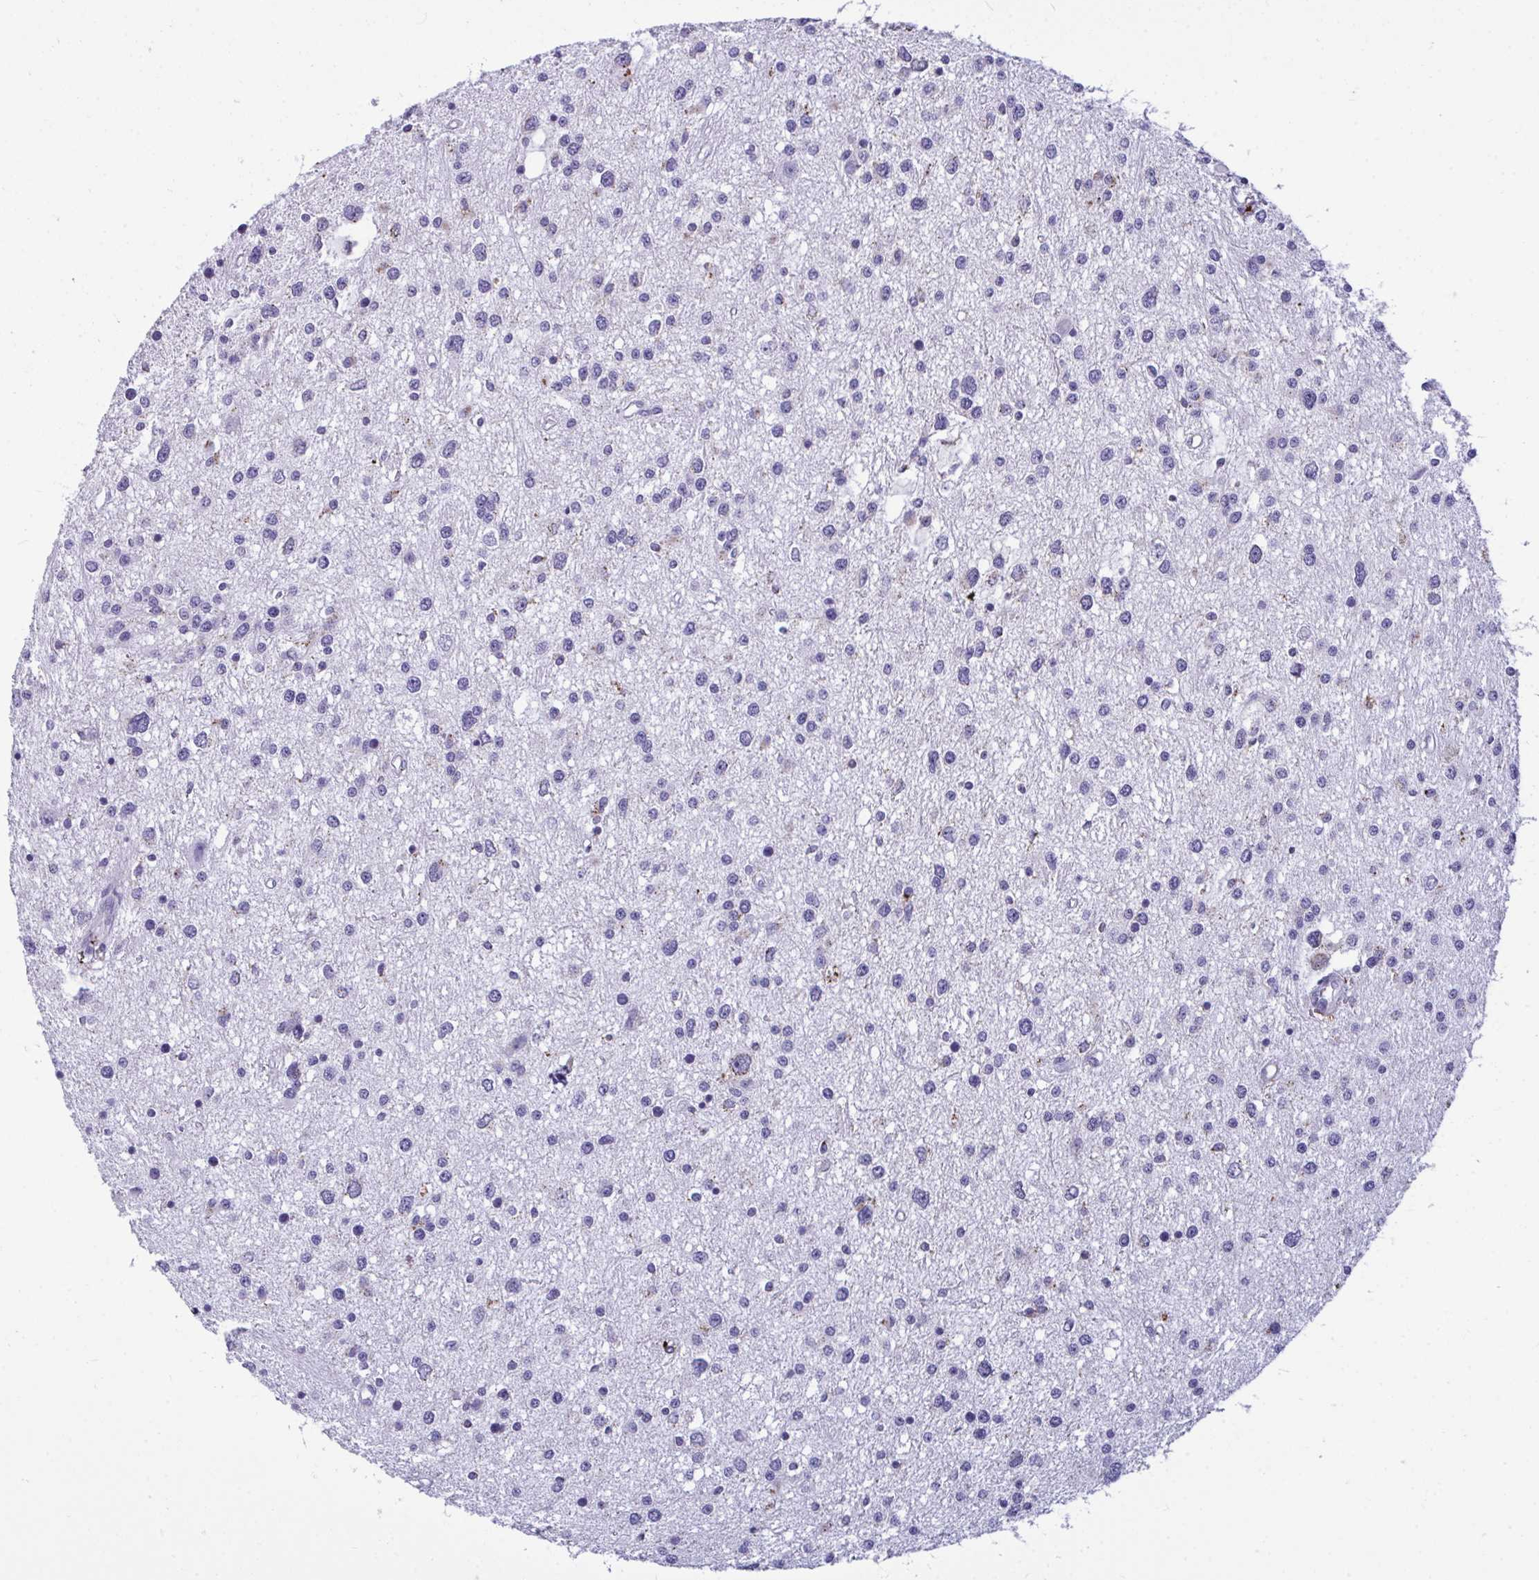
{"staining": {"intensity": "negative", "quantity": "none", "location": "none"}, "tissue": "glioma", "cell_type": "Tumor cells", "image_type": "cancer", "snomed": [{"axis": "morphology", "description": "Glioma, malignant, High grade"}, {"axis": "topography", "description": "Brain"}], "caption": "Human malignant glioma (high-grade) stained for a protein using IHC demonstrates no positivity in tumor cells.", "gene": "CPVL", "patient": {"sex": "male", "age": 54}}